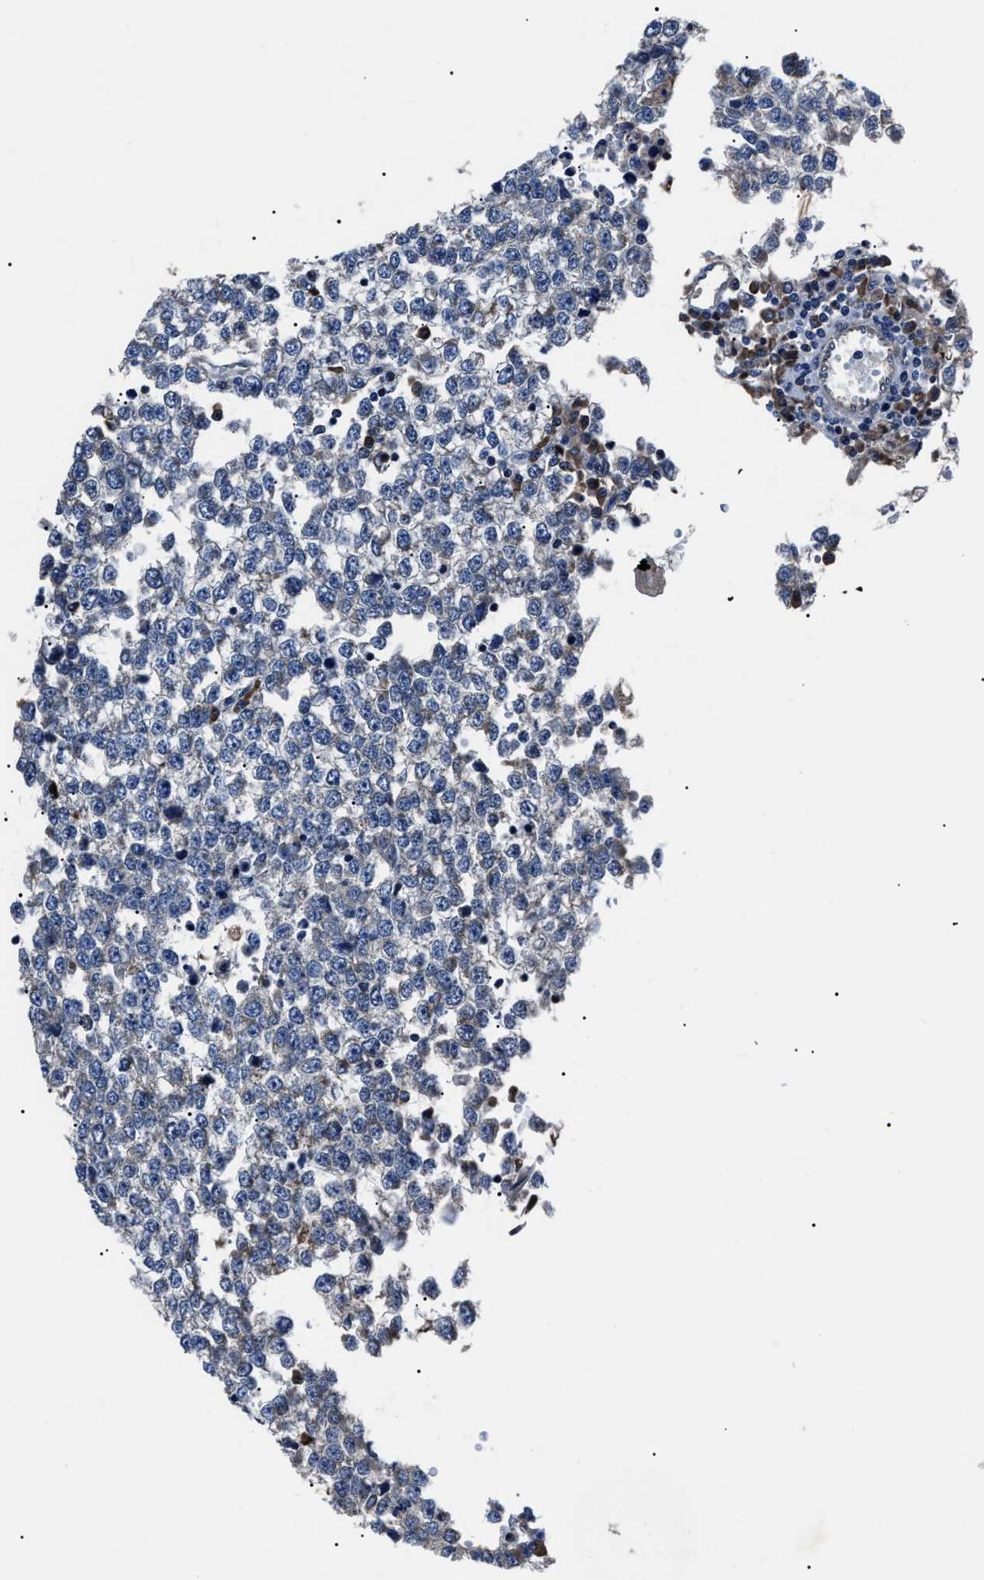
{"staining": {"intensity": "negative", "quantity": "none", "location": "none"}, "tissue": "testis cancer", "cell_type": "Tumor cells", "image_type": "cancer", "snomed": [{"axis": "morphology", "description": "Seminoma, NOS"}, {"axis": "topography", "description": "Testis"}], "caption": "Immunohistochemistry (IHC) of testis cancer (seminoma) shows no staining in tumor cells.", "gene": "LRRC14", "patient": {"sex": "male", "age": 65}}